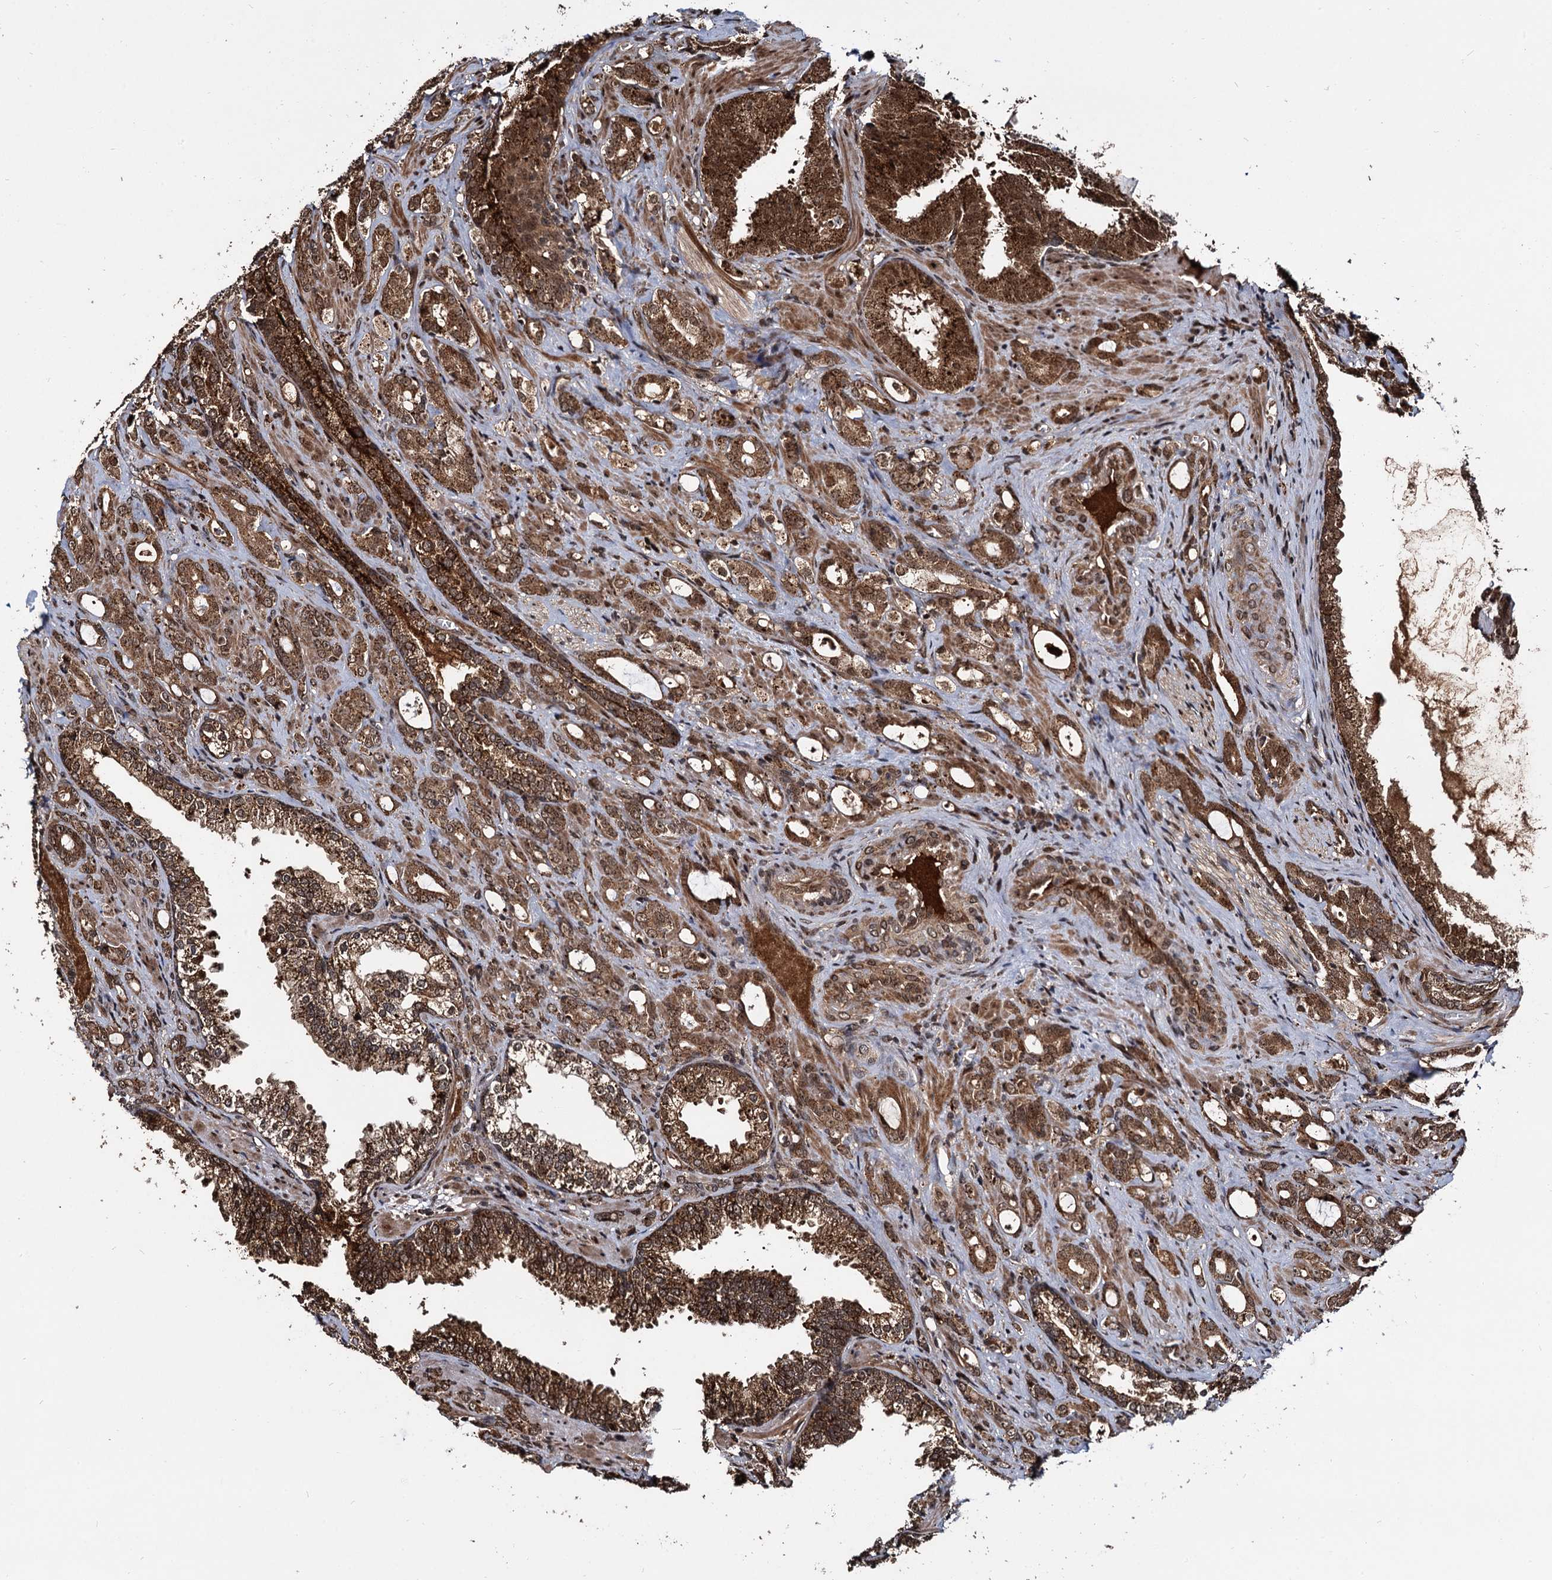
{"staining": {"intensity": "moderate", "quantity": ">75%", "location": "cytoplasmic/membranous,nuclear"}, "tissue": "prostate cancer", "cell_type": "Tumor cells", "image_type": "cancer", "snomed": [{"axis": "morphology", "description": "Adenocarcinoma, High grade"}, {"axis": "topography", "description": "Prostate"}], "caption": "Tumor cells show medium levels of moderate cytoplasmic/membranous and nuclear staining in about >75% of cells in adenocarcinoma (high-grade) (prostate). Ihc stains the protein of interest in brown and the nuclei are stained blue.", "gene": "CEP192", "patient": {"sex": "male", "age": 72}}